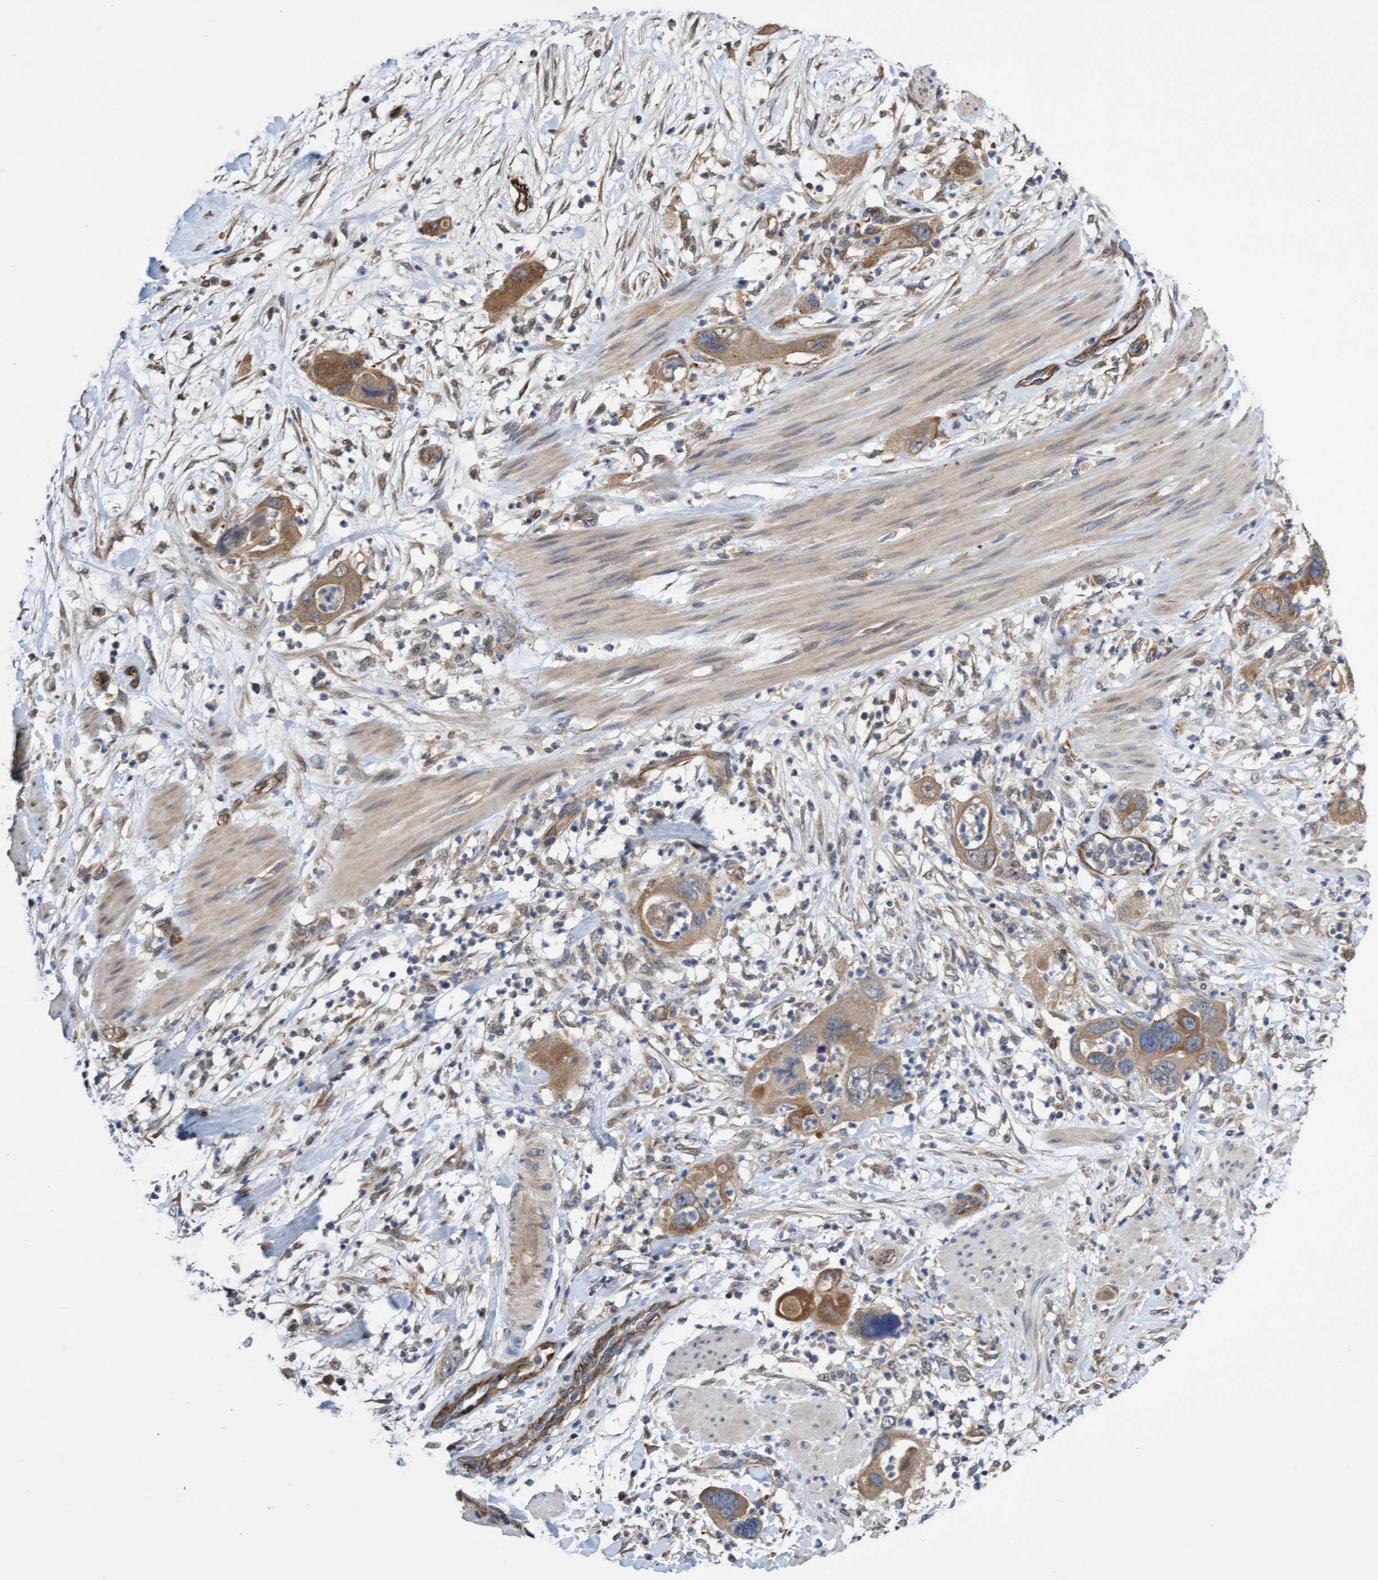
{"staining": {"intensity": "moderate", "quantity": ">75%", "location": "cytoplasmic/membranous"}, "tissue": "pancreatic cancer", "cell_type": "Tumor cells", "image_type": "cancer", "snomed": [{"axis": "morphology", "description": "Adenocarcinoma, NOS"}, {"axis": "topography", "description": "Pancreas"}], "caption": "IHC image of neoplastic tissue: human pancreatic adenocarcinoma stained using immunohistochemistry displays medium levels of moderate protein expression localized specifically in the cytoplasmic/membranous of tumor cells, appearing as a cytoplasmic/membranous brown color.", "gene": "ITFG1", "patient": {"sex": "female", "age": 71}}